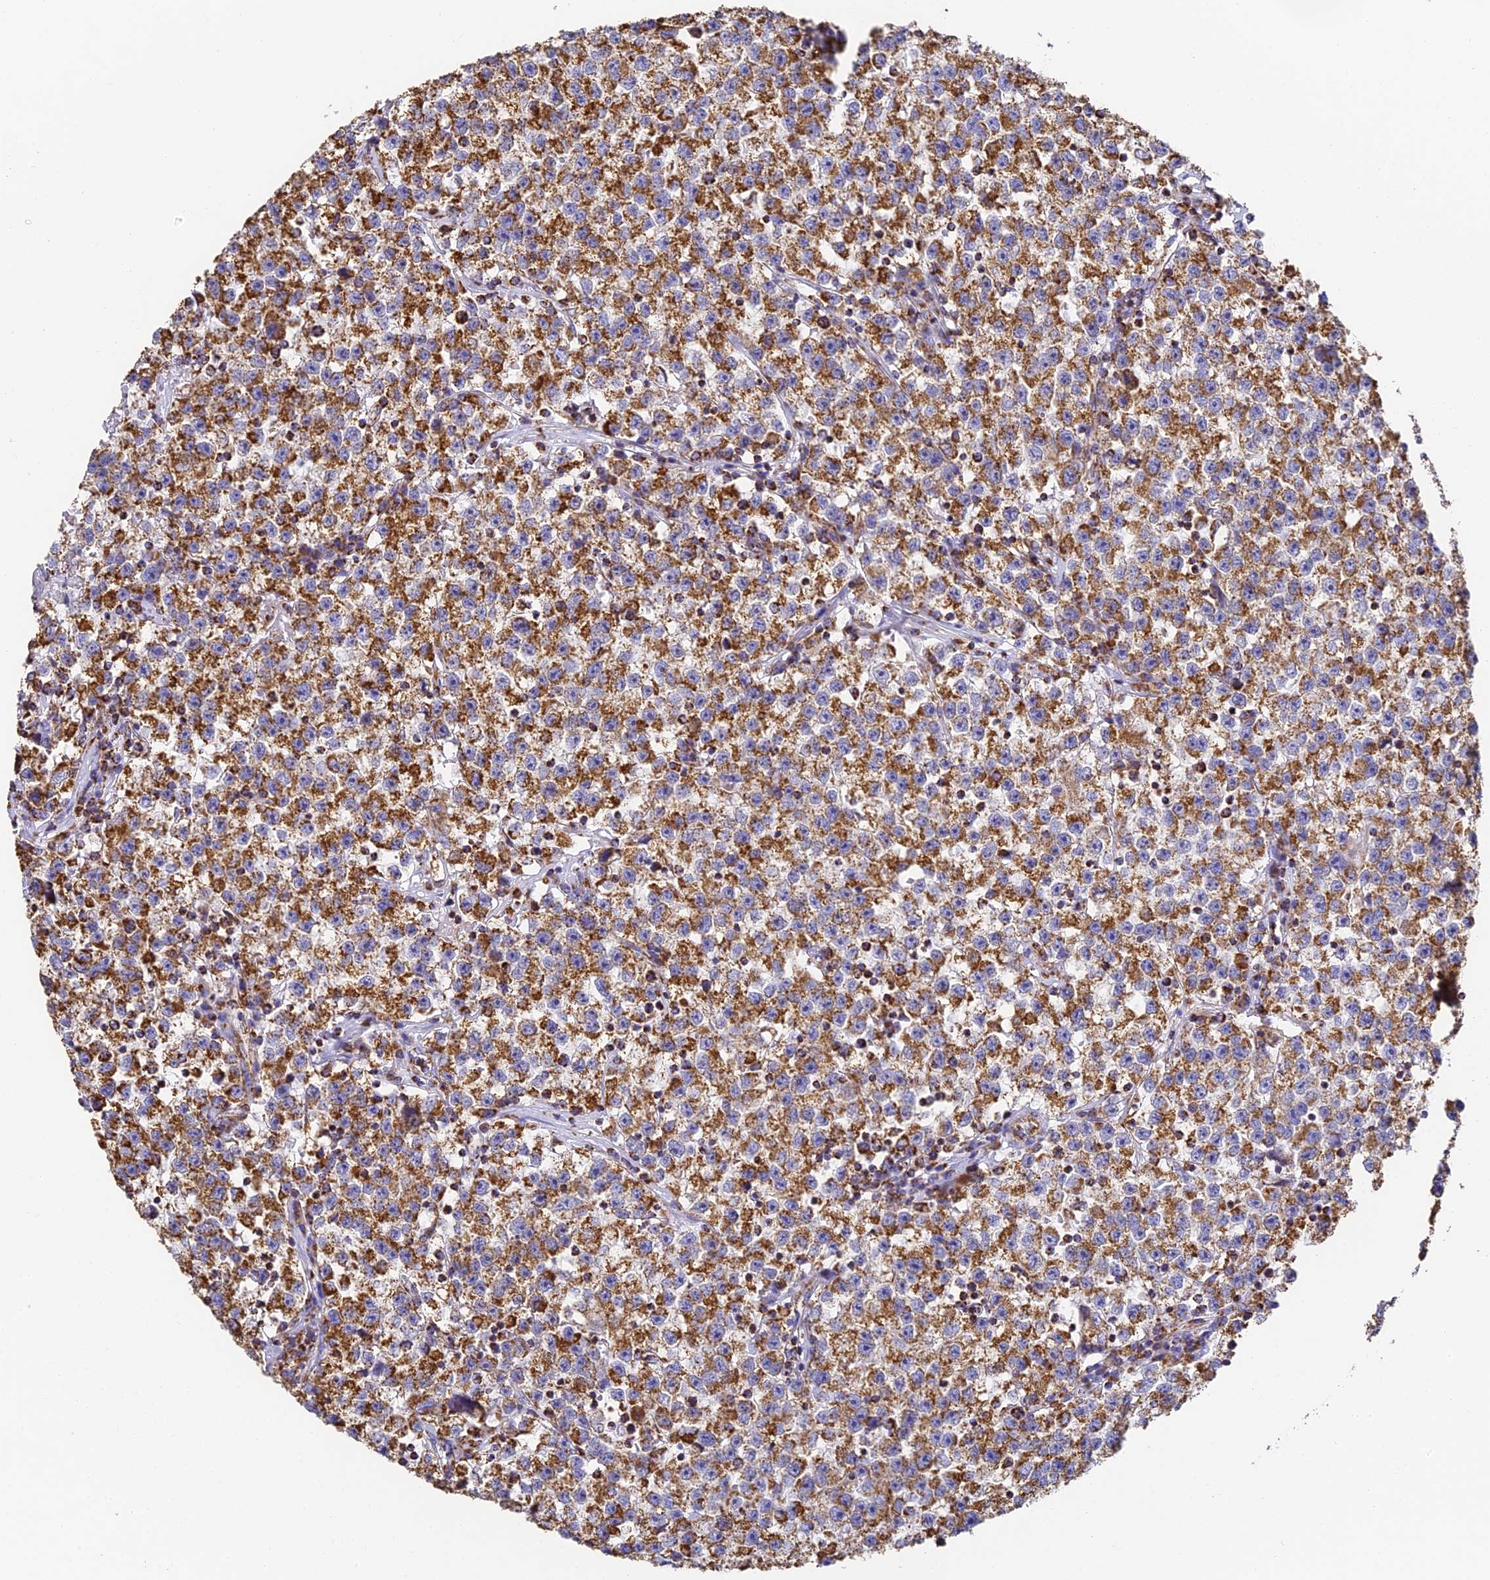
{"staining": {"intensity": "strong", "quantity": ">75%", "location": "cytoplasmic/membranous"}, "tissue": "testis cancer", "cell_type": "Tumor cells", "image_type": "cancer", "snomed": [{"axis": "morphology", "description": "Seminoma, NOS"}, {"axis": "topography", "description": "Testis"}], "caption": "Tumor cells exhibit high levels of strong cytoplasmic/membranous staining in about >75% of cells in testis cancer (seminoma).", "gene": "COX6C", "patient": {"sex": "male", "age": 22}}